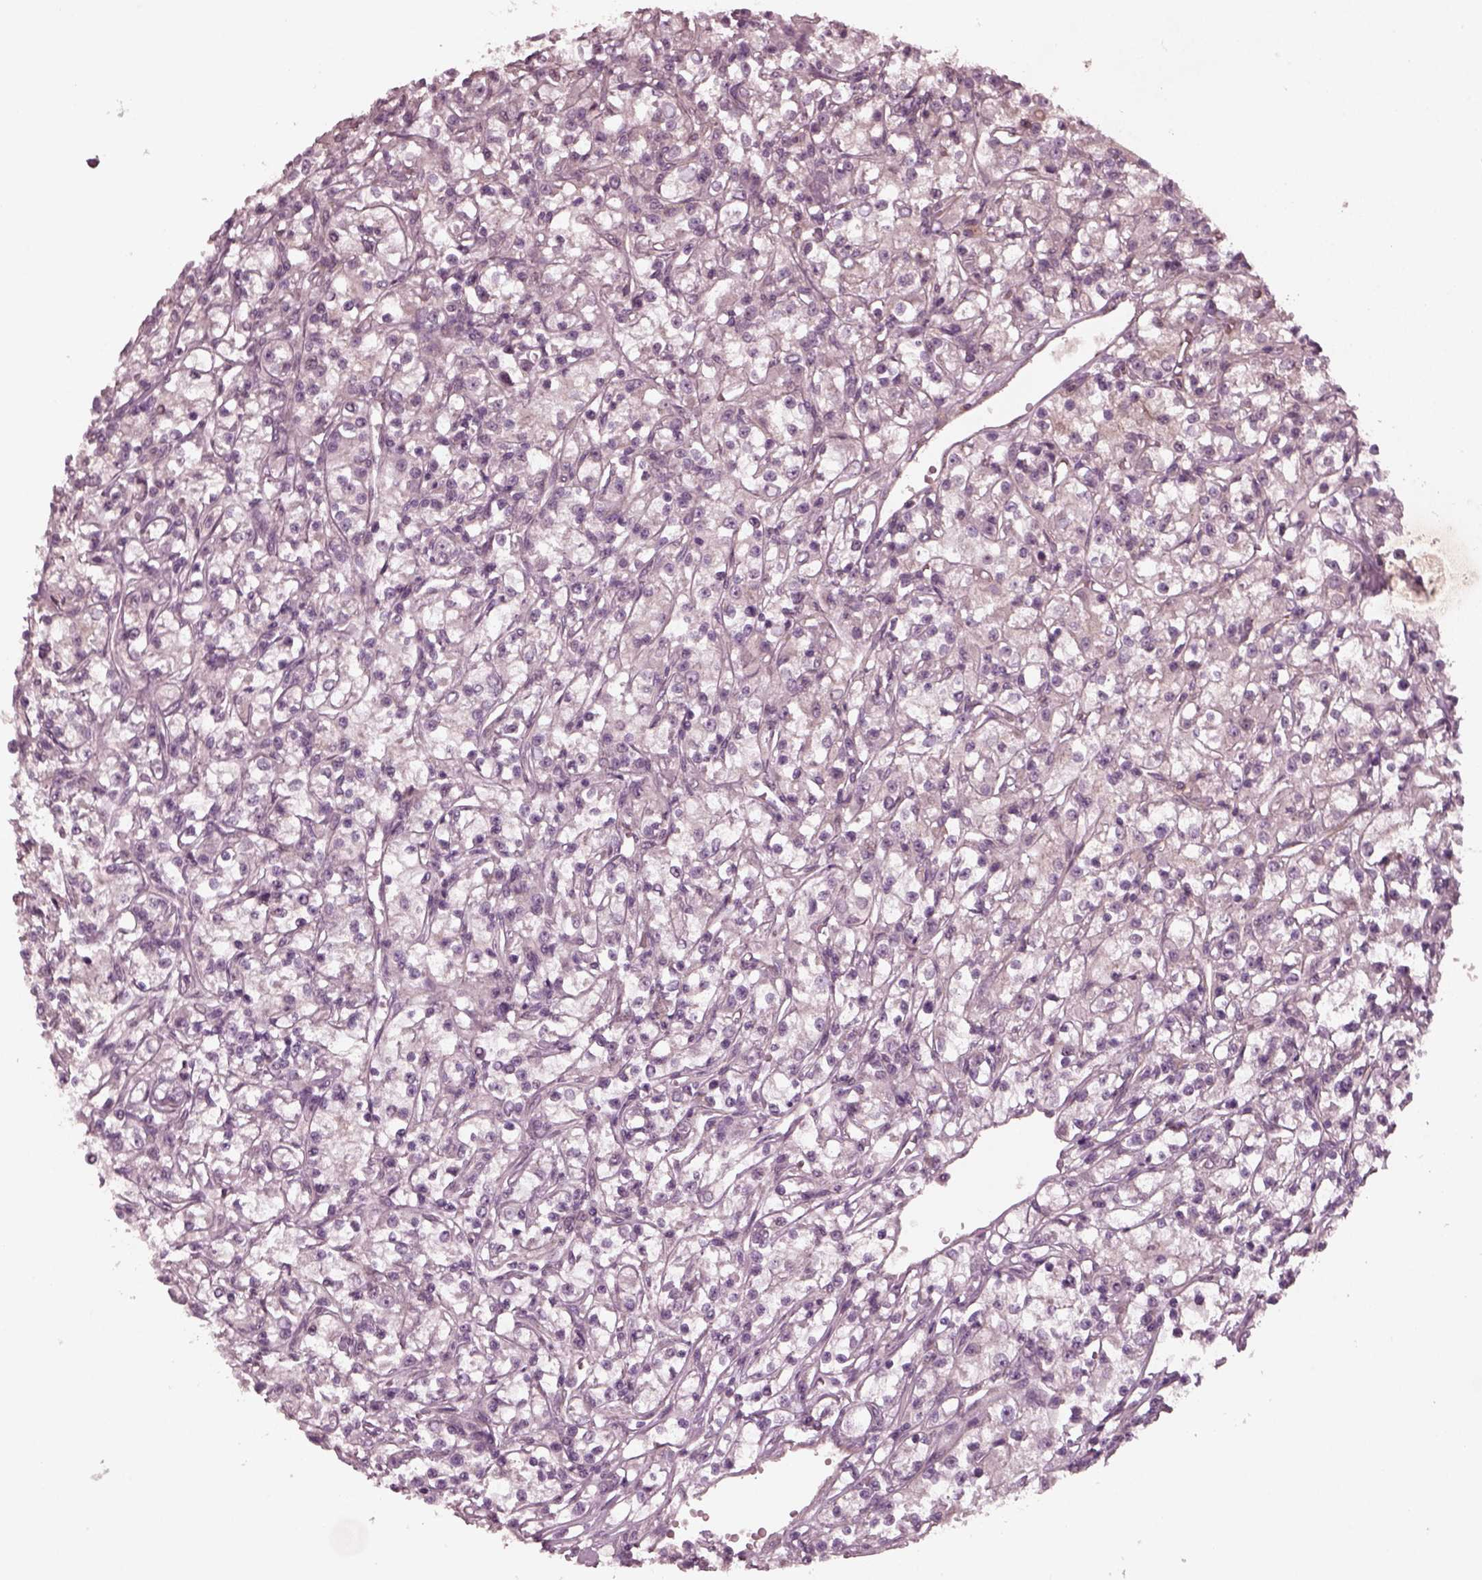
{"staining": {"intensity": "negative", "quantity": "none", "location": "none"}, "tissue": "renal cancer", "cell_type": "Tumor cells", "image_type": "cancer", "snomed": [{"axis": "morphology", "description": "Adenocarcinoma, NOS"}, {"axis": "topography", "description": "Kidney"}], "caption": "This is a histopathology image of immunohistochemistry staining of renal cancer, which shows no staining in tumor cells.", "gene": "TUBG1", "patient": {"sex": "female", "age": 59}}